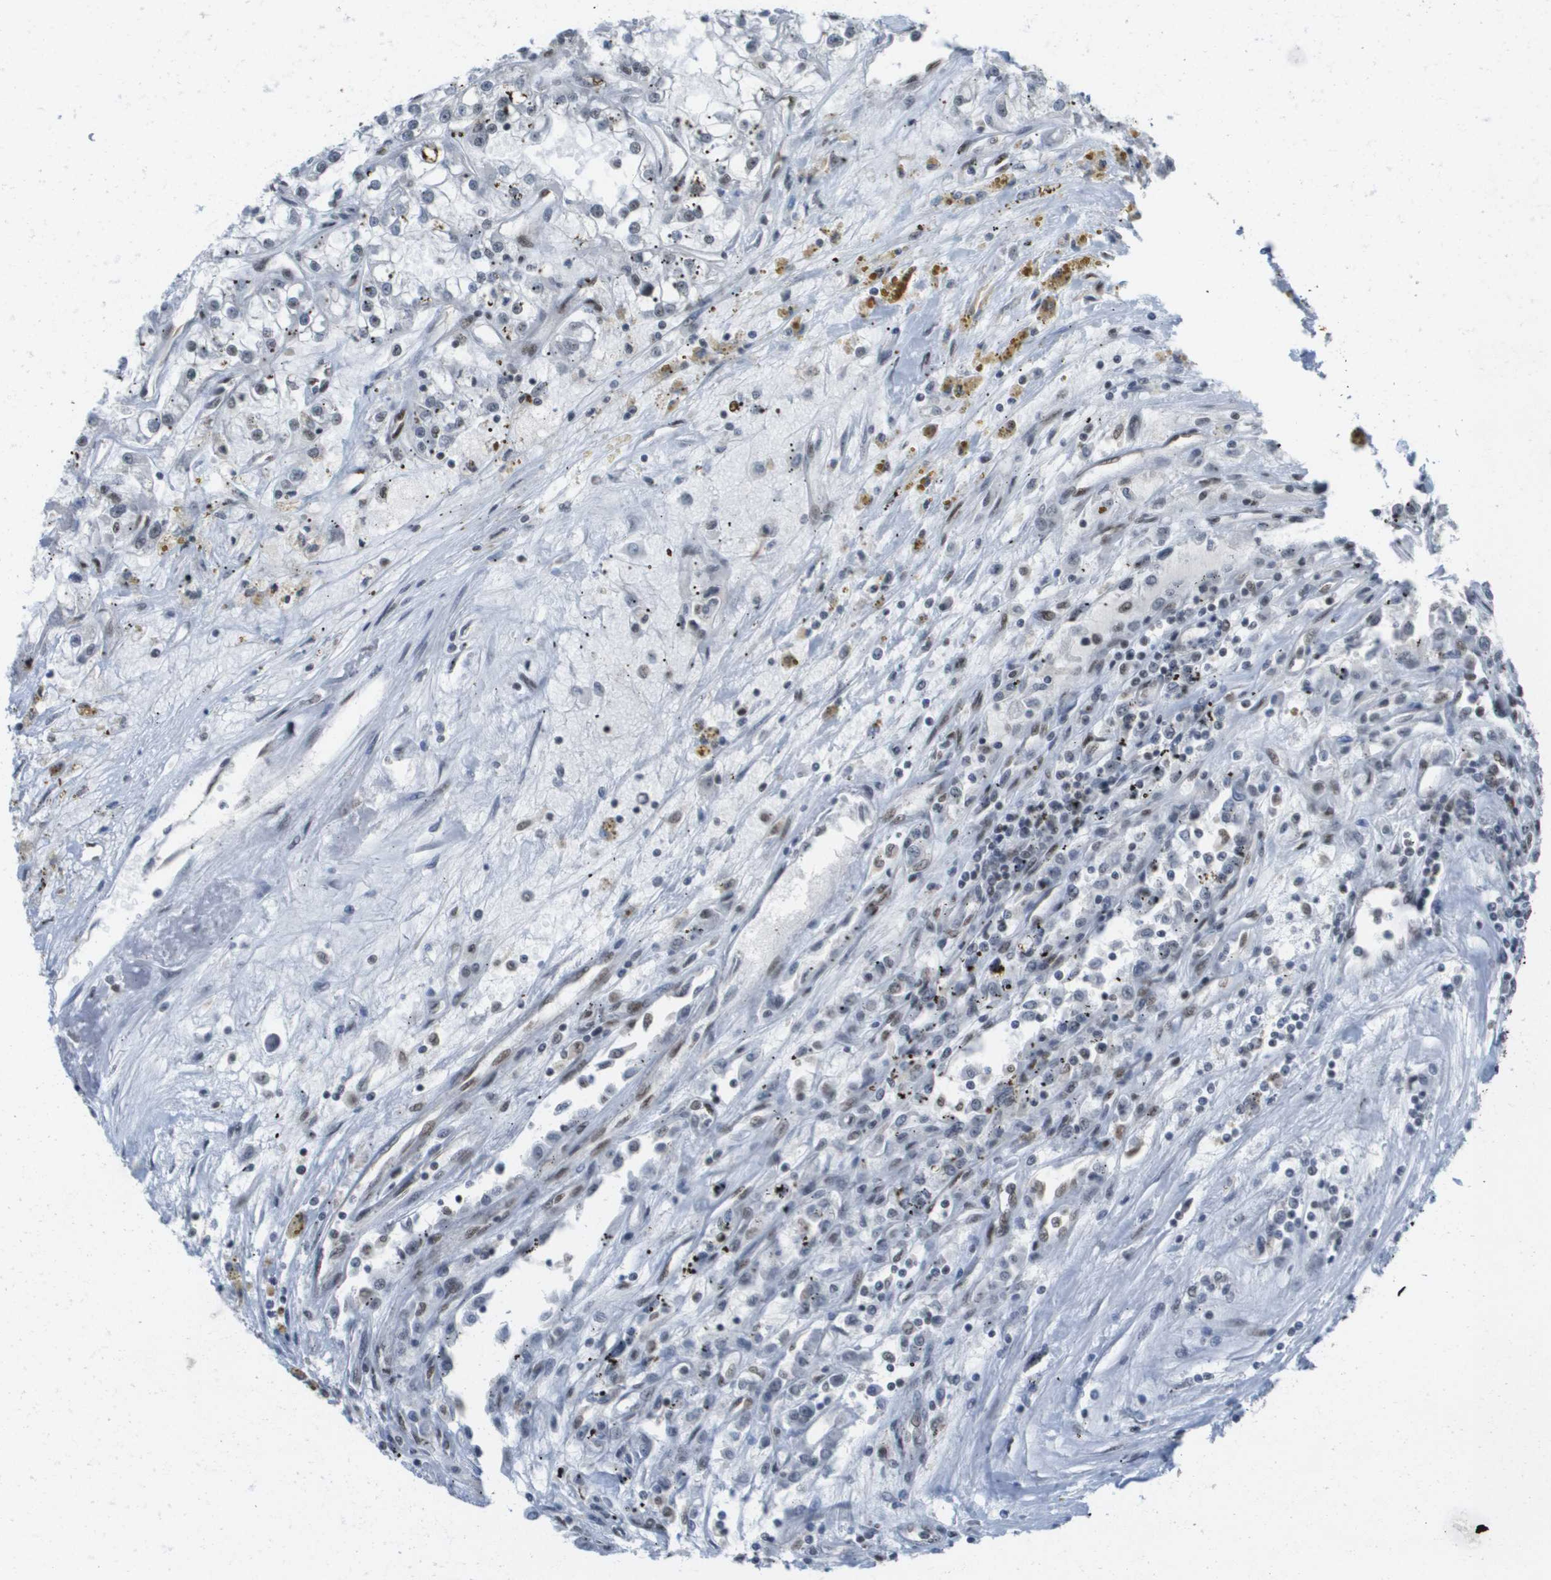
{"staining": {"intensity": "weak", "quantity": "<25%", "location": "nuclear"}, "tissue": "renal cancer", "cell_type": "Tumor cells", "image_type": "cancer", "snomed": [{"axis": "morphology", "description": "Adenocarcinoma, NOS"}, {"axis": "topography", "description": "Kidney"}], "caption": "Immunohistochemistry (IHC) photomicrograph of human renal cancer stained for a protein (brown), which reveals no positivity in tumor cells.", "gene": "ISY1", "patient": {"sex": "female", "age": 52}}